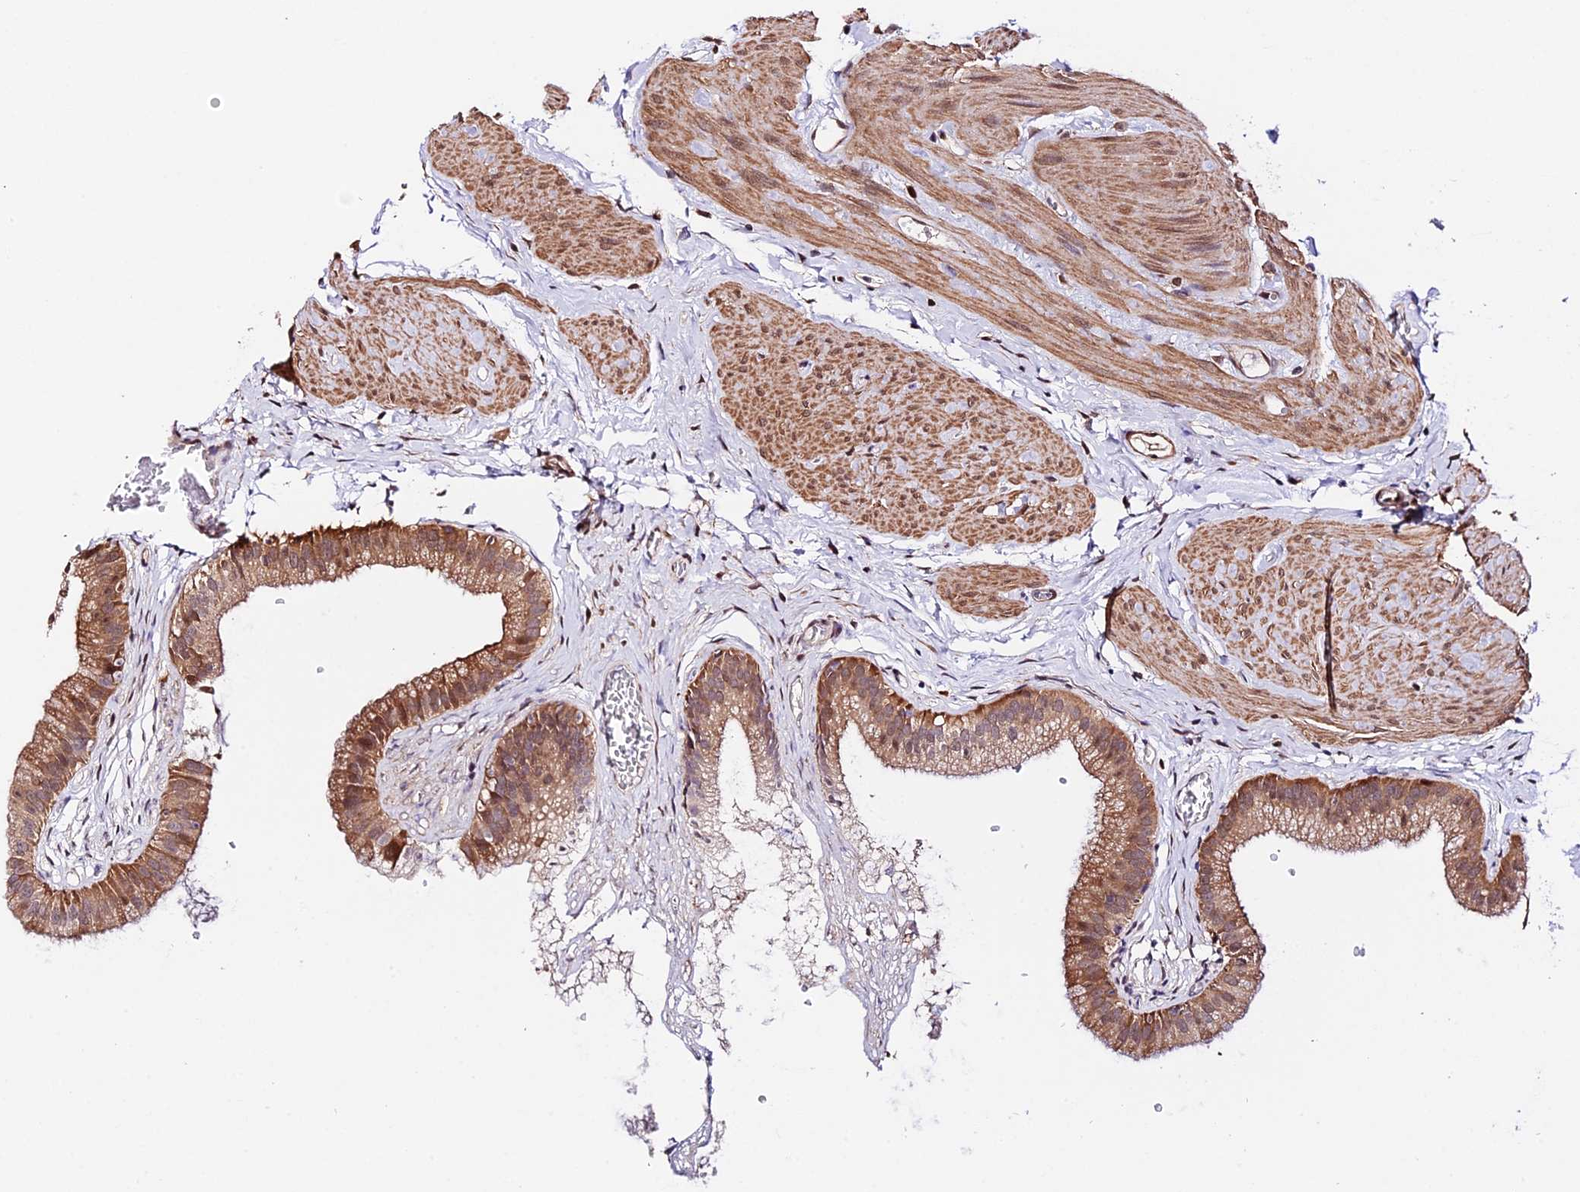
{"staining": {"intensity": "moderate", "quantity": ">75%", "location": "cytoplasmic/membranous,nuclear"}, "tissue": "gallbladder", "cell_type": "Glandular cells", "image_type": "normal", "snomed": [{"axis": "morphology", "description": "Normal tissue, NOS"}, {"axis": "topography", "description": "Gallbladder"}], "caption": "Protein staining displays moderate cytoplasmic/membranous,nuclear positivity in approximately >75% of glandular cells in normal gallbladder.", "gene": "HERPUD1", "patient": {"sex": "female", "age": 54}}